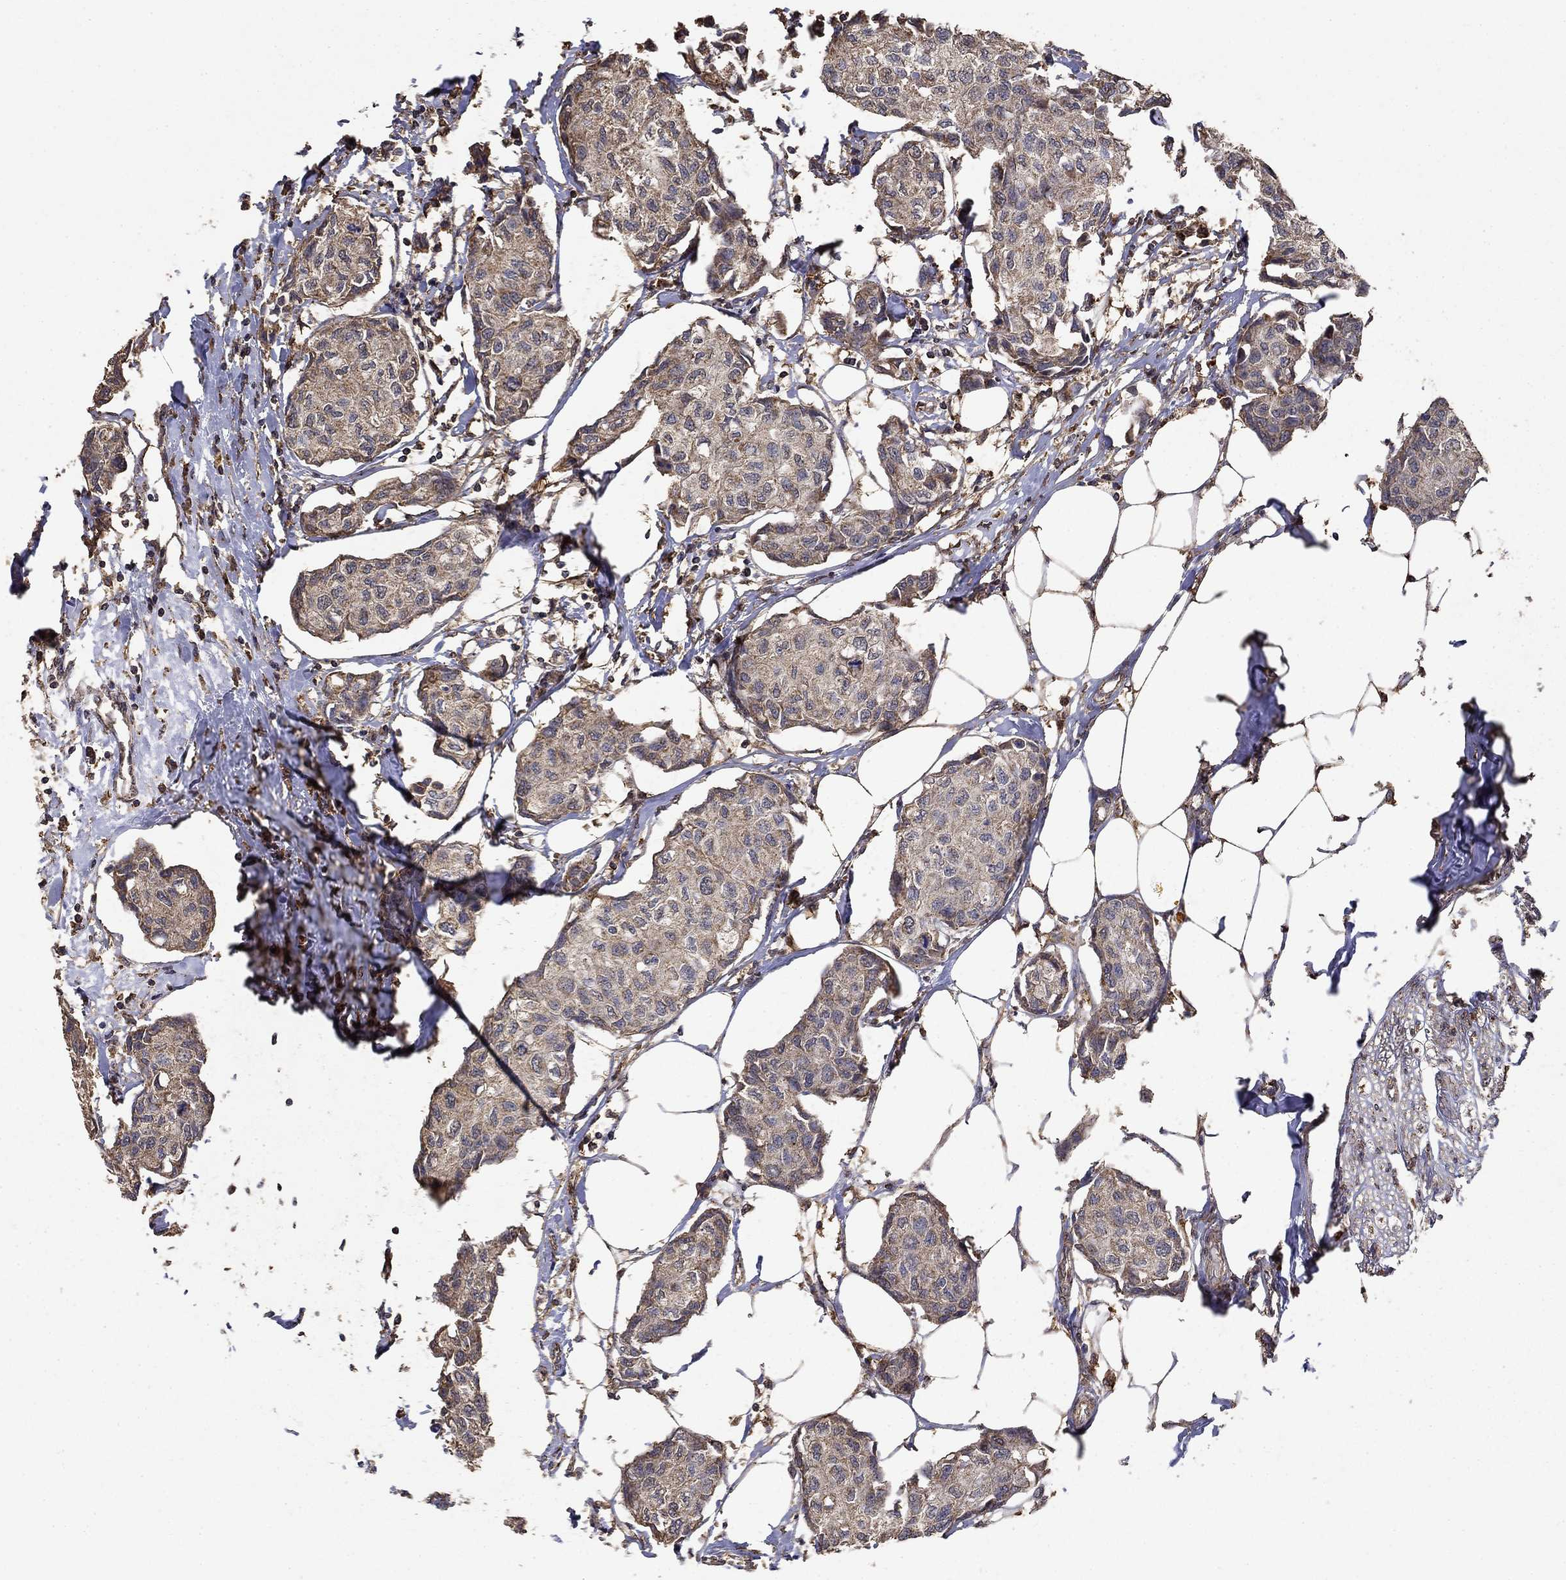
{"staining": {"intensity": "negative", "quantity": "none", "location": "none"}, "tissue": "breast cancer", "cell_type": "Tumor cells", "image_type": "cancer", "snomed": [{"axis": "morphology", "description": "Duct carcinoma"}, {"axis": "topography", "description": "Breast"}], "caption": "IHC micrograph of human invasive ductal carcinoma (breast) stained for a protein (brown), which demonstrates no staining in tumor cells.", "gene": "IFRD1", "patient": {"sex": "female", "age": 80}}